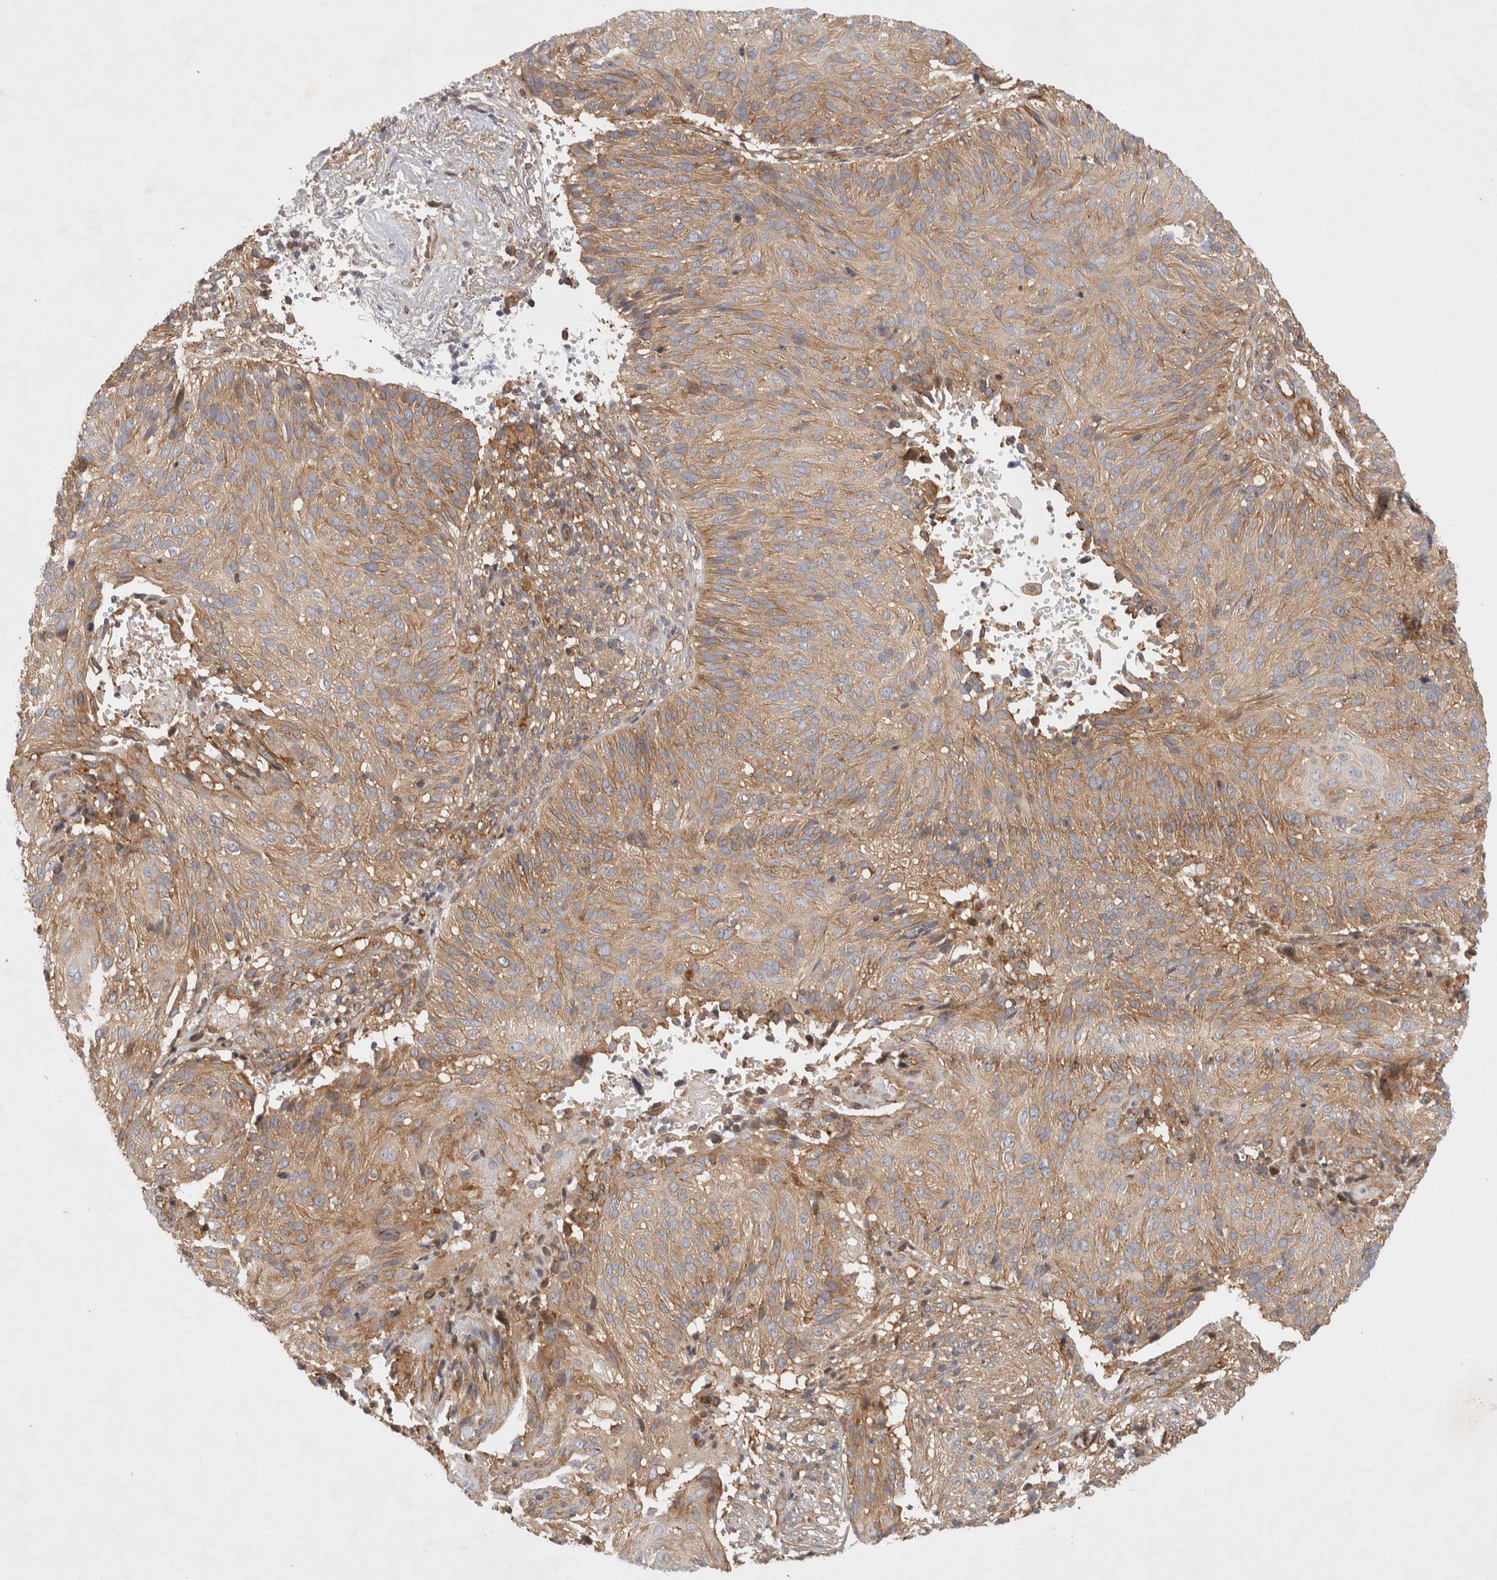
{"staining": {"intensity": "moderate", "quantity": ">75%", "location": "cytoplasmic/membranous"}, "tissue": "cervical cancer", "cell_type": "Tumor cells", "image_type": "cancer", "snomed": [{"axis": "morphology", "description": "Squamous cell carcinoma, NOS"}, {"axis": "topography", "description": "Cervix"}], "caption": "Cervical cancer (squamous cell carcinoma) stained with a protein marker exhibits moderate staining in tumor cells.", "gene": "GPR150", "patient": {"sex": "female", "age": 74}}